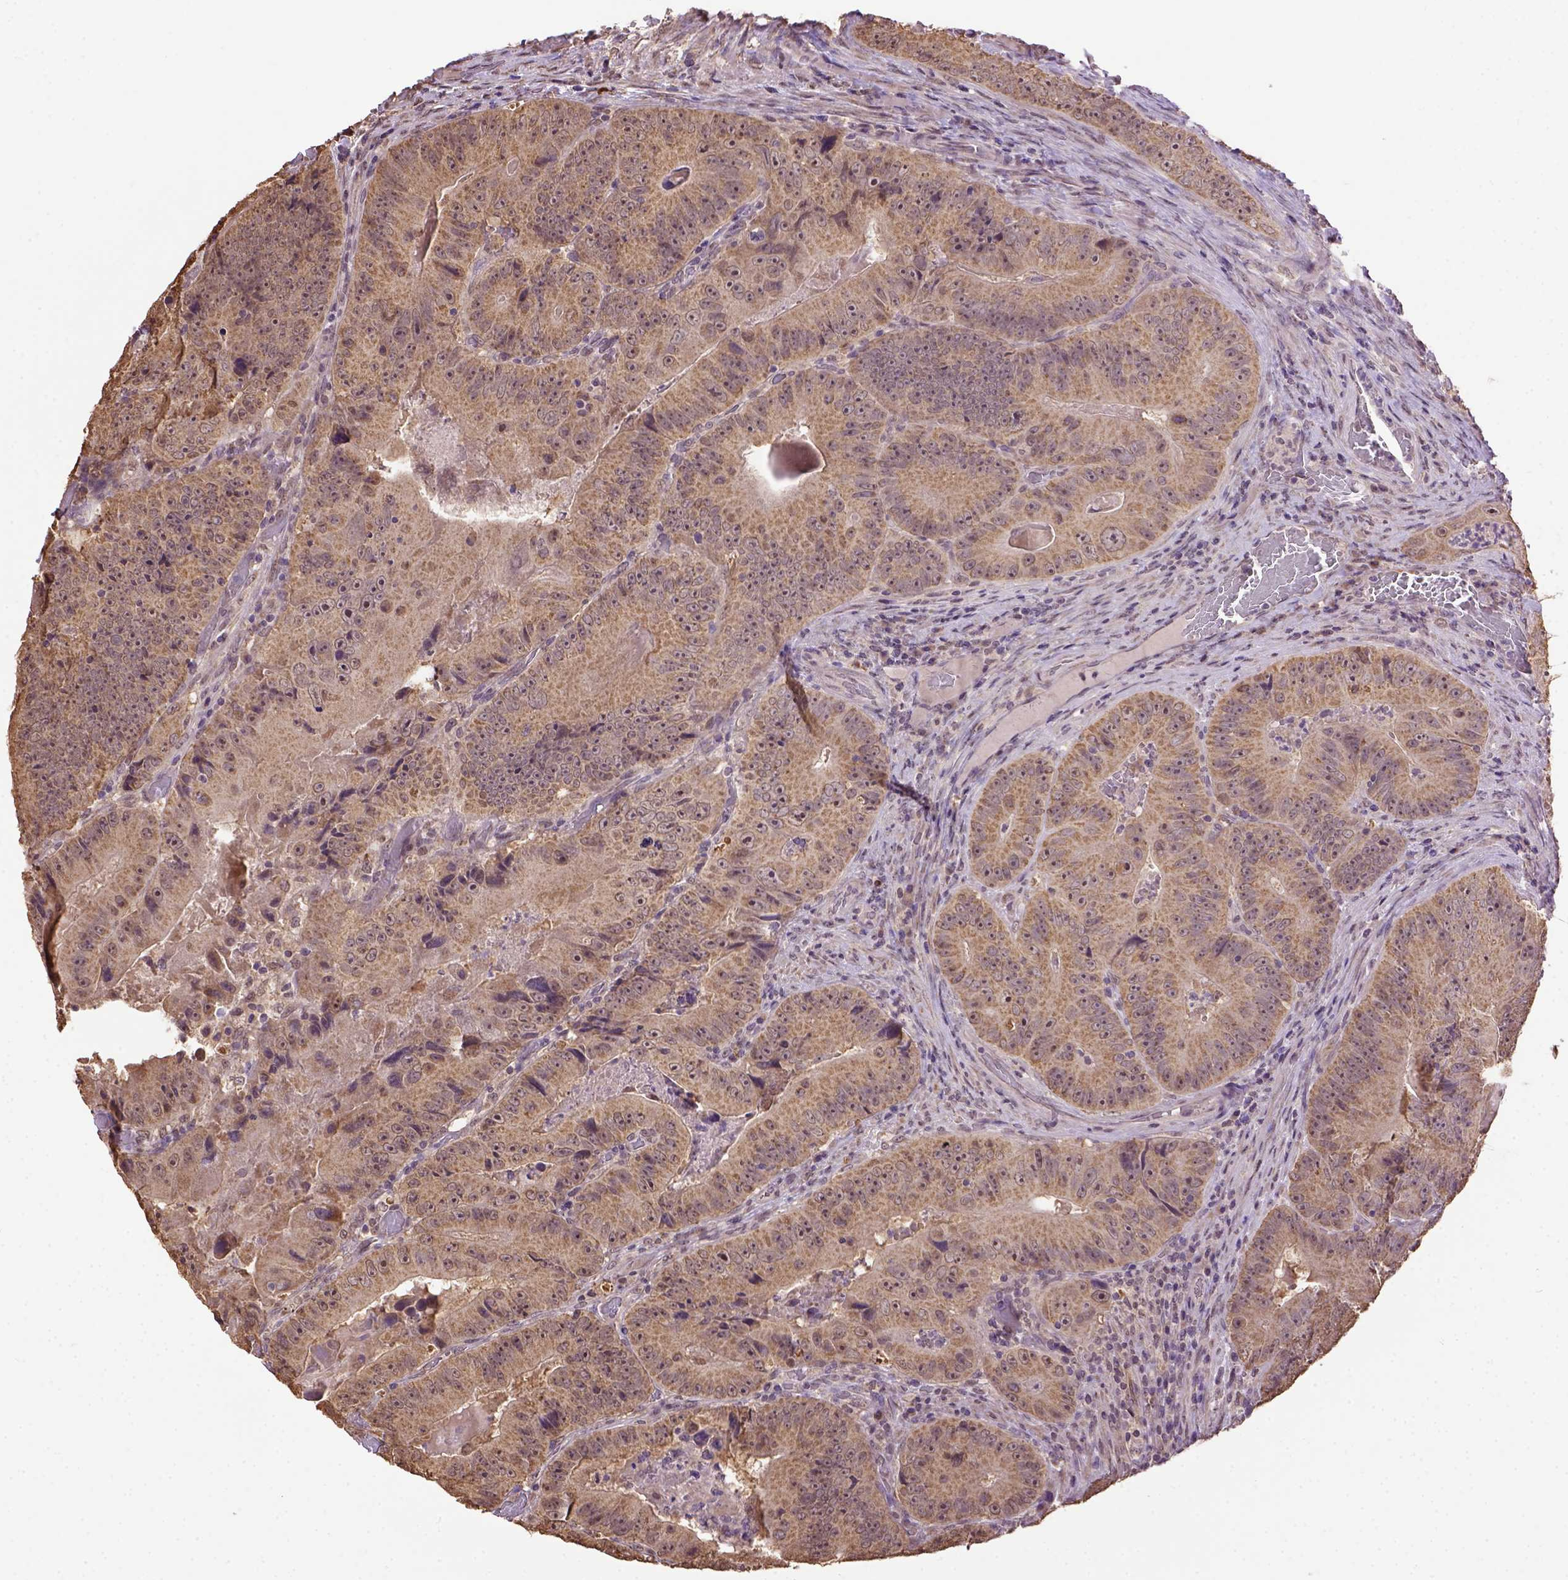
{"staining": {"intensity": "moderate", "quantity": ">75%", "location": "cytoplasmic/membranous"}, "tissue": "colorectal cancer", "cell_type": "Tumor cells", "image_type": "cancer", "snomed": [{"axis": "morphology", "description": "Adenocarcinoma, NOS"}, {"axis": "topography", "description": "Colon"}], "caption": "Colorectal adenocarcinoma was stained to show a protein in brown. There is medium levels of moderate cytoplasmic/membranous positivity in about >75% of tumor cells.", "gene": "WDR17", "patient": {"sex": "female", "age": 86}}